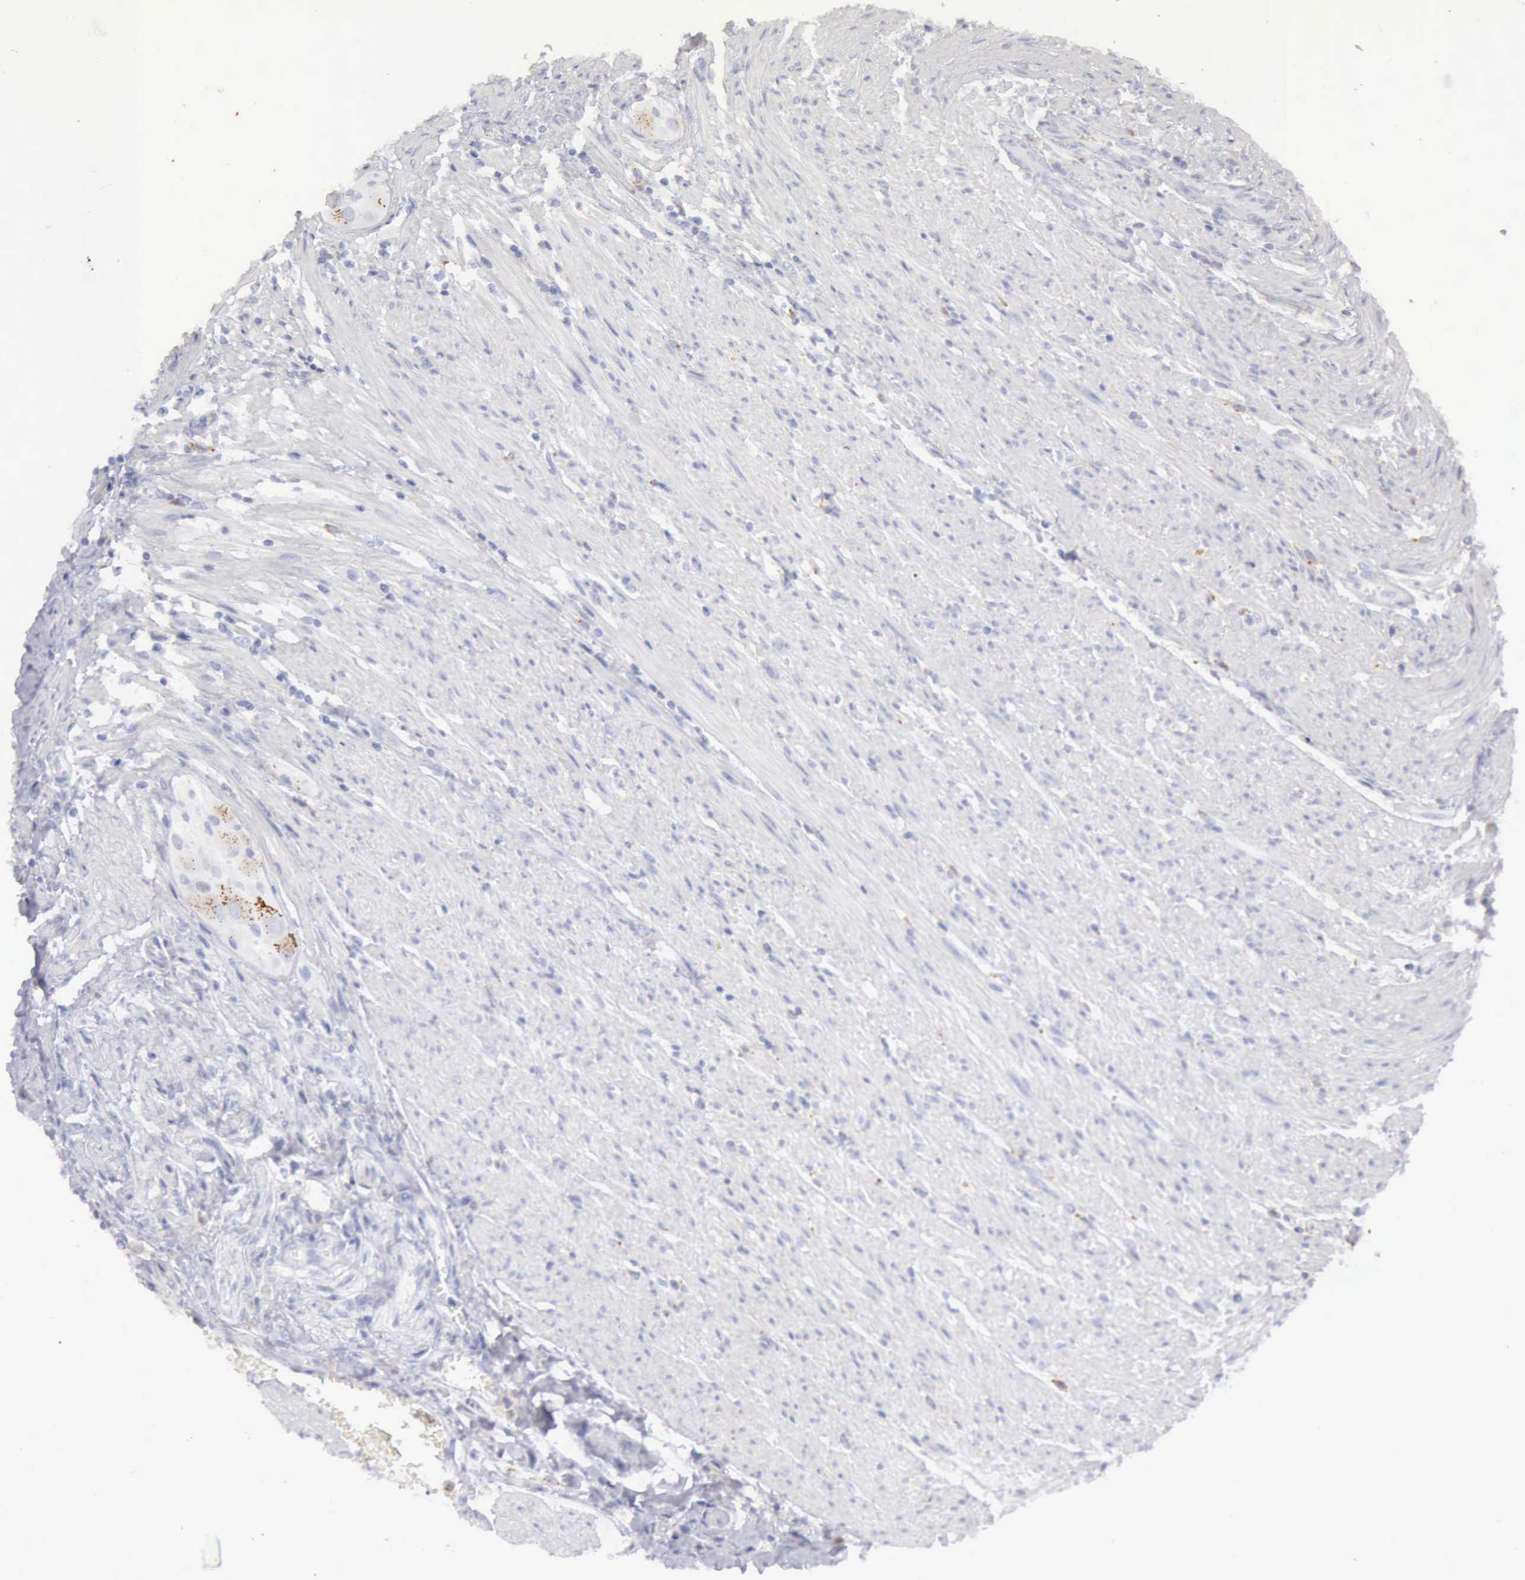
{"staining": {"intensity": "moderate", "quantity": "25%-75%", "location": "cytoplasmic/membranous"}, "tissue": "colorectal cancer", "cell_type": "Tumor cells", "image_type": "cancer", "snomed": [{"axis": "morphology", "description": "Adenocarcinoma, NOS"}, {"axis": "topography", "description": "Colon"}], "caption": "Protein staining exhibits moderate cytoplasmic/membranous staining in approximately 25%-75% of tumor cells in colorectal adenocarcinoma.", "gene": "CTSS", "patient": {"sex": "female", "age": 46}}